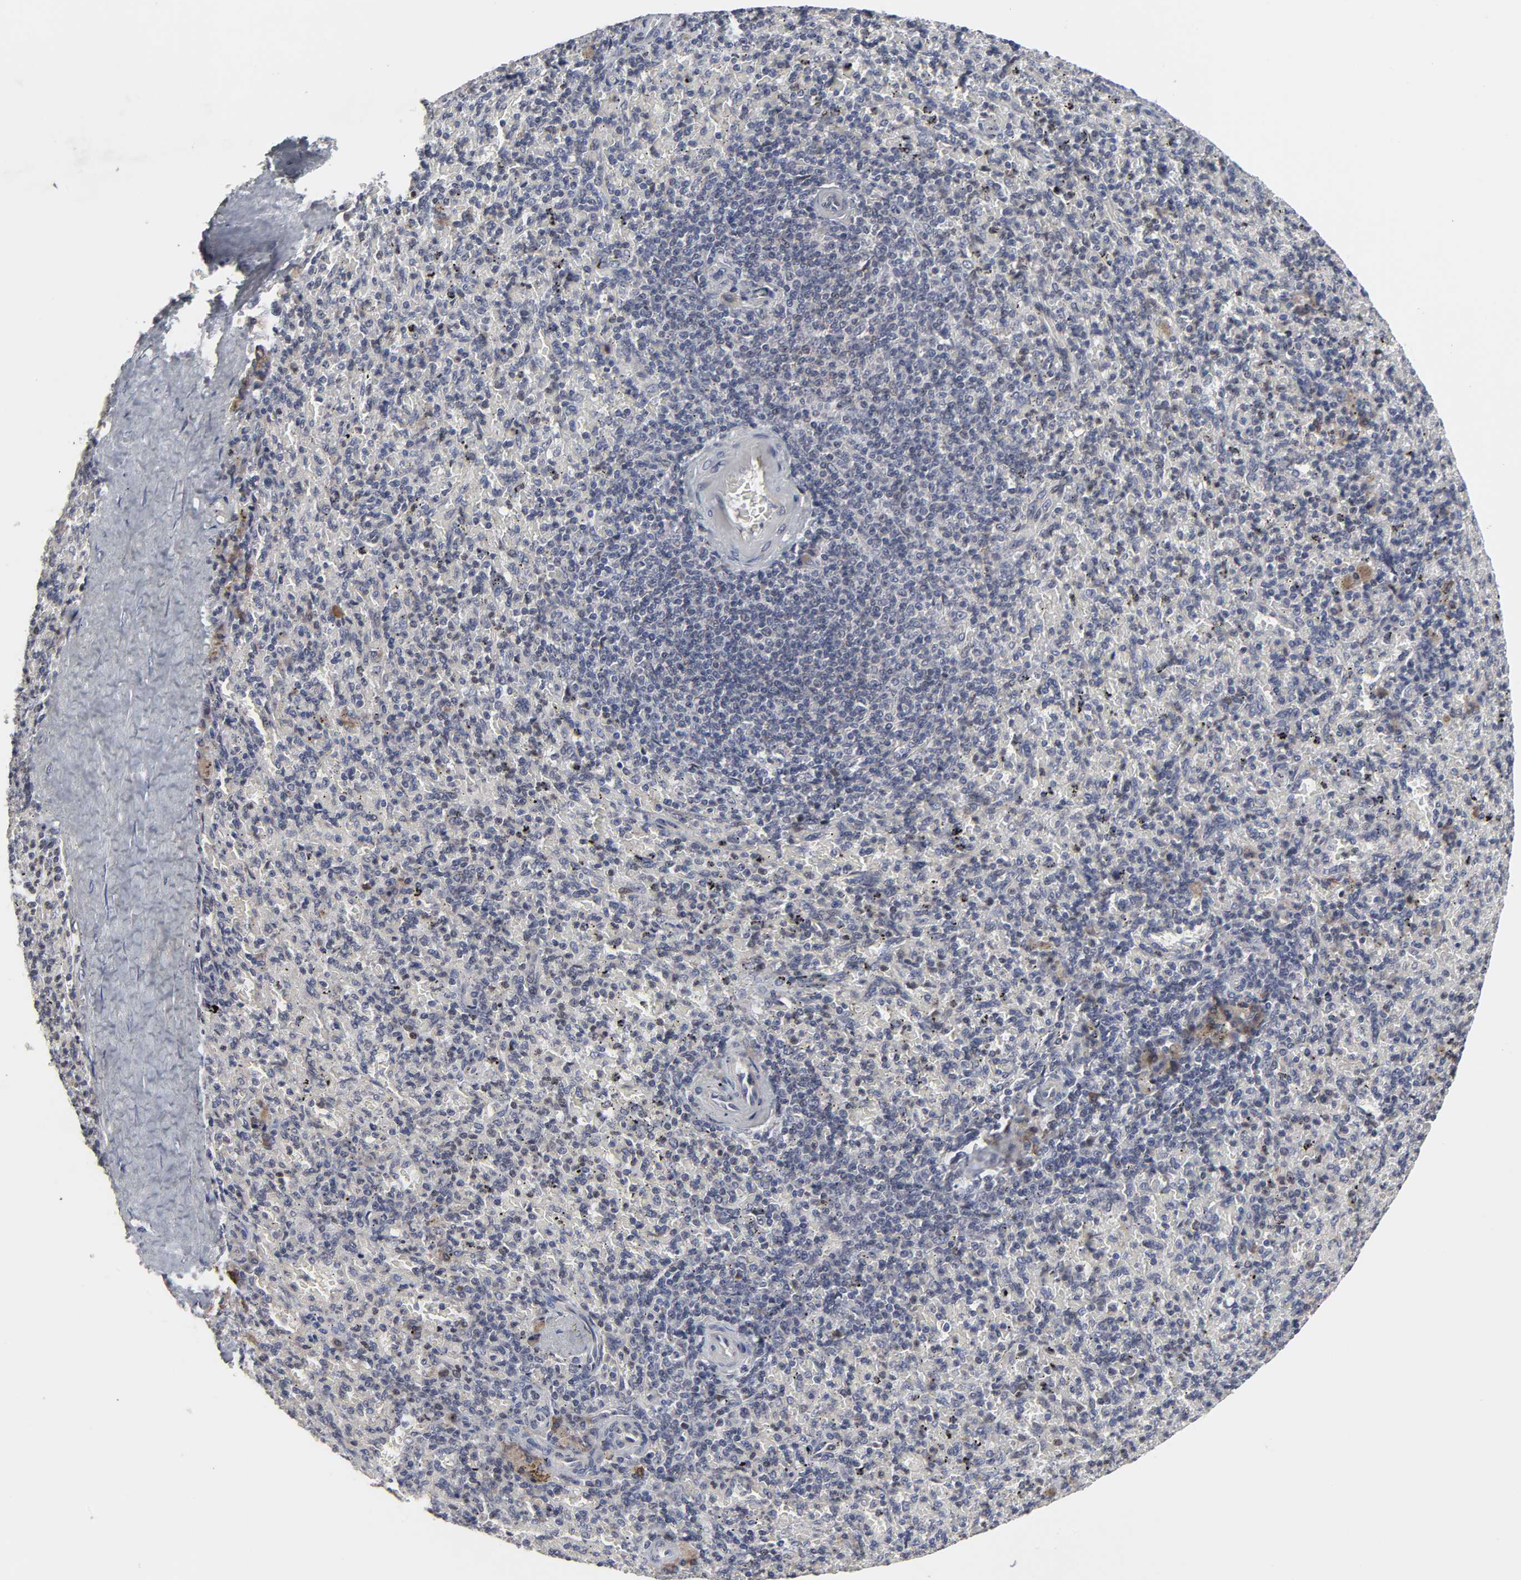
{"staining": {"intensity": "negative", "quantity": "none", "location": "none"}, "tissue": "spleen", "cell_type": "Cells in red pulp", "image_type": "normal", "snomed": [{"axis": "morphology", "description": "Normal tissue, NOS"}, {"axis": "topography", "description": "Spleen"}], "caption": "Immunohistochemical staining of normal spleen exhibits no significant positivity in cells in red pulp. The staining was performed using DAB to visualize the protein expression in brown, while the nuclei were stained in blue with hematoxylin (Magnification: 20x).", "gene": "HNF4A", "patient": {"sex": "female", "age": 43}}